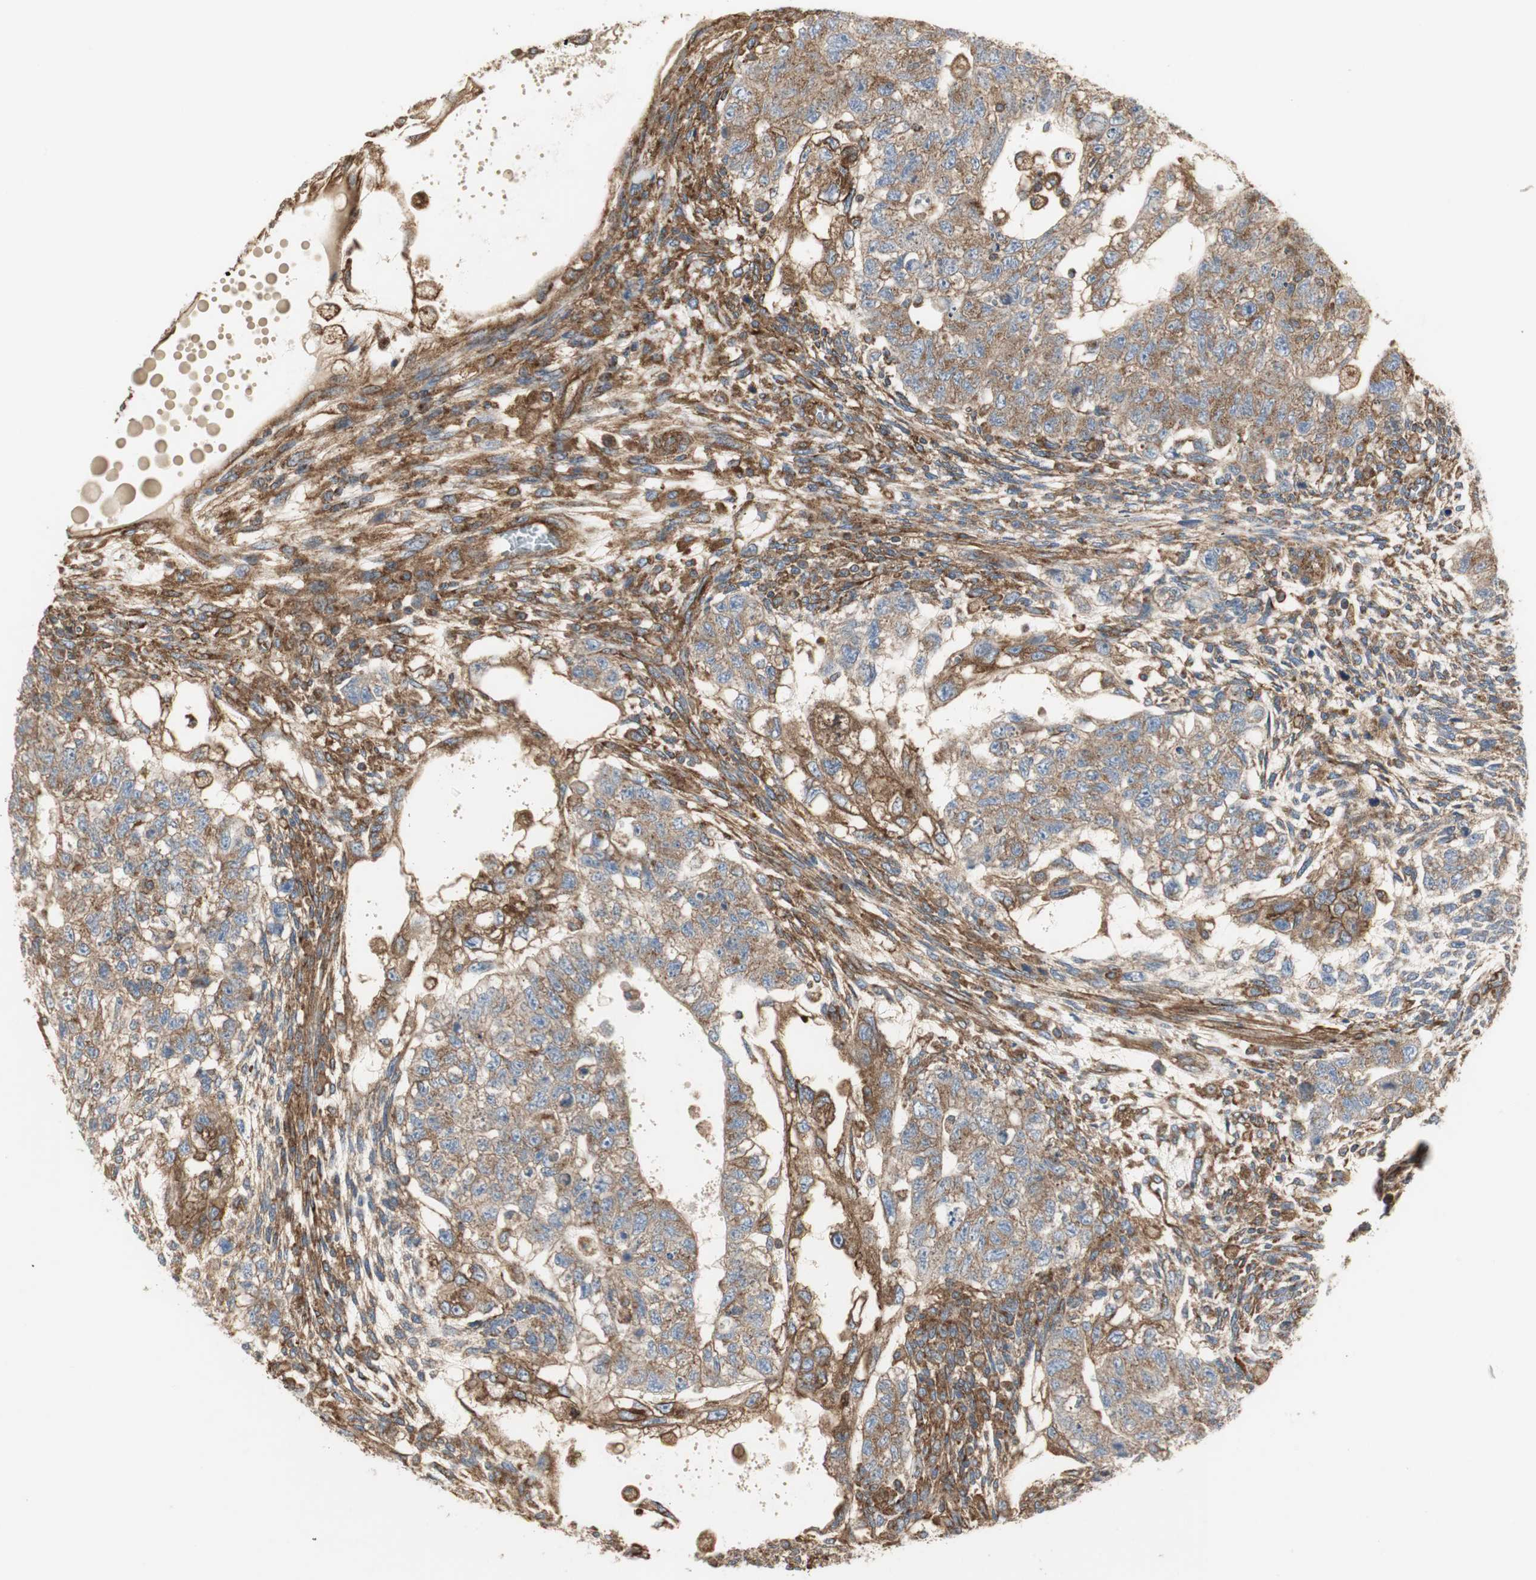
{"staining": {"intensity": "moderate", "quantity": ">75%", "location": "cytoplasmic/membranous"}, "tissue": "testis cancer", "cell_type": "Tumor cells", "image_type": "cancer", "snomed": [{"axis": "morphology", "description": "Normal tissue, NOS"}, {"axis": "morphology", "description": "Carcinoma, Embryonal, NOS"}, {"axis": "topography", "description": "Testis"}], "caption": "DAB (3,3'-diaminobenzidine) immunohistochemical staining of human testis cancer (embryonal carcinoma) demonstrates moderate cytoplasmic/membranous protein staining in about >75% of tumor cells.", "gene": "H6PD", "patient": {"sex": "male", "age": 36}}